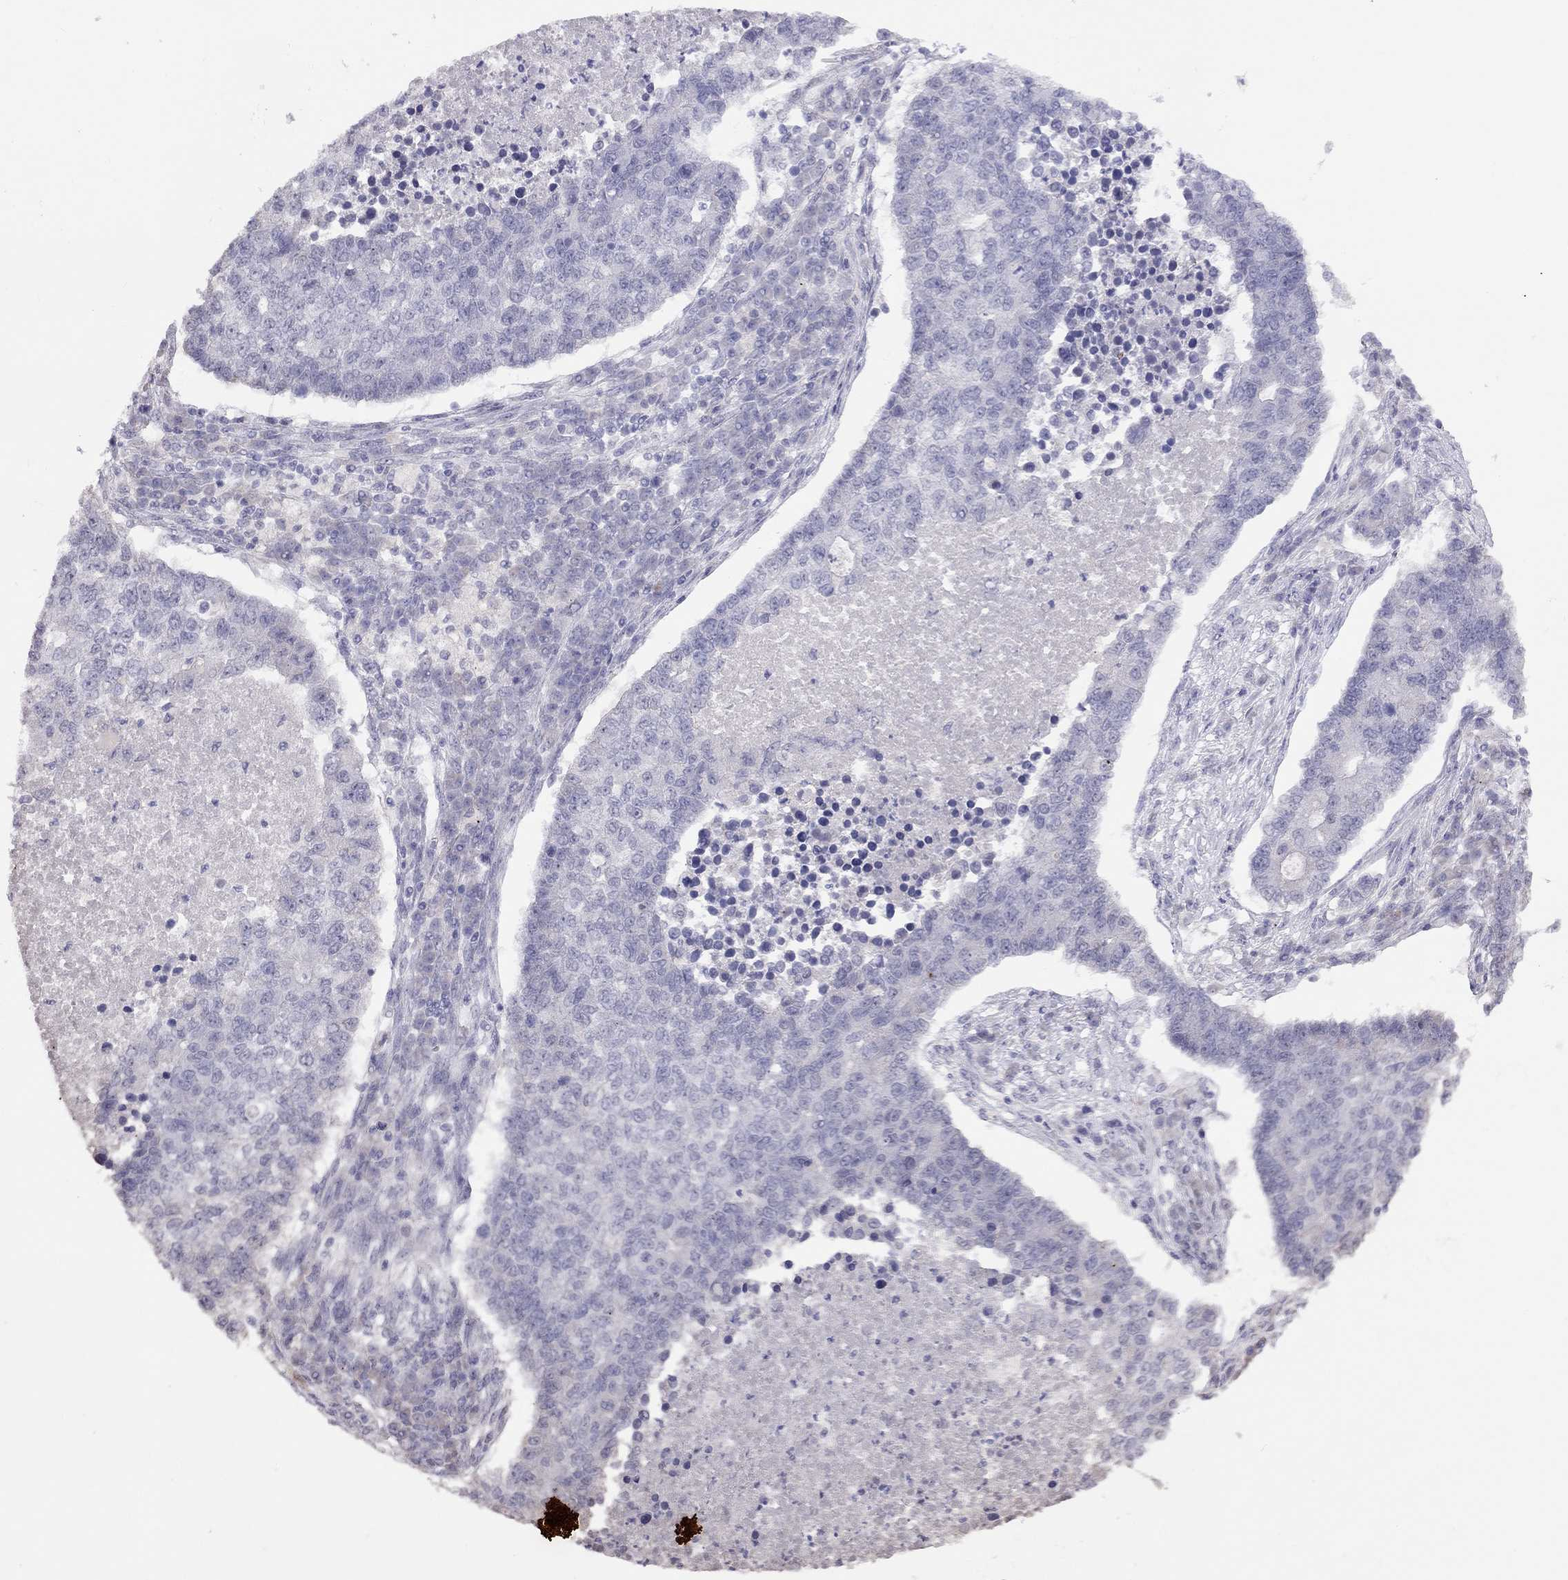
{"staining": {"intensity": "negative", "quantity": "none", "location": "none"}, "tissue": "lung cancer", "cell_type": "Tumor cells", "image_type": "cancer", "snomed": [{"axis": "morphology", "description": "Adenocarcinoma, NOS"}, {"axis": "topography", "description": "Lung"}], "caption": "Immunohistochemical staining of human lung adenocarcinoma displays no significant expression in tumor cells.", "gene": "HES5", "patient": {"sex": "male", "age": 57}}